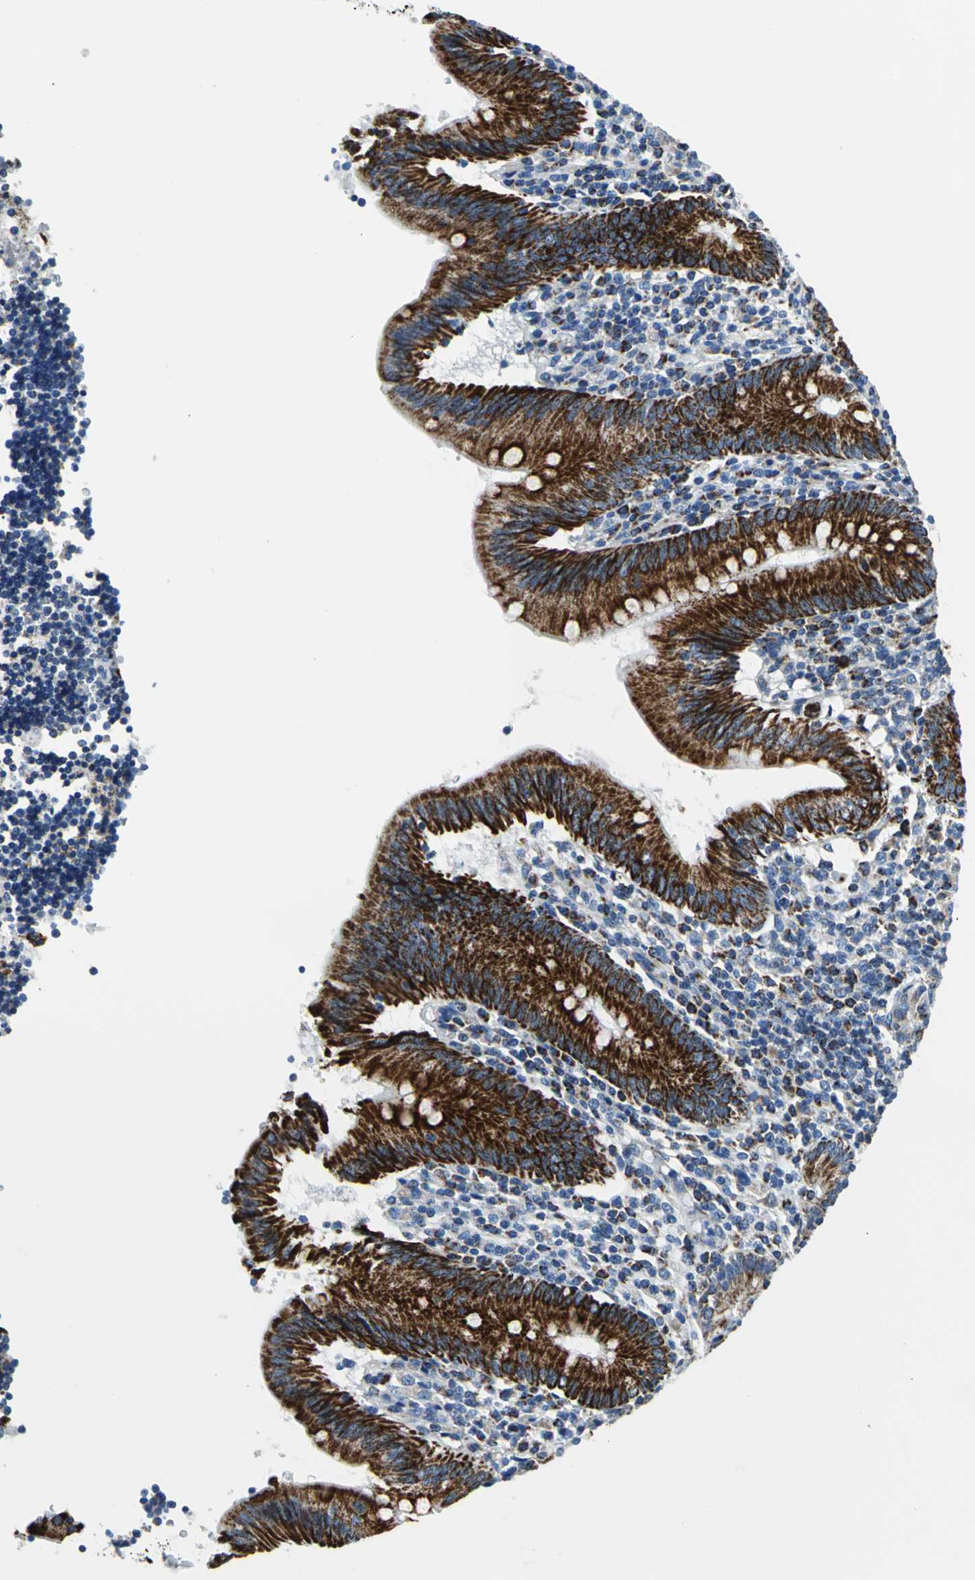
{"staining": {"intensity": "strong", "quantity": ">75%", "location": "cytoplasmic/membranous"}, "tissue": "appendix", "cell_type": "Glandular cells", "image_type": "normal", "snomed": [{"axis": "morphology", "description": "Normal tissue, NOS"}, {"axis": "morphology", "description": "Inflammation, NOS"}, {"axis": "topography", "description": "Appendix"}], "caption": "Benign appendix was stained to show a protein in brown. There is high levels of strong cytoplasmic/membranous staining in approximately >75% of glandular cells.", "gene": "IFI6", "patient": {"sex": "male", "age": 46}}